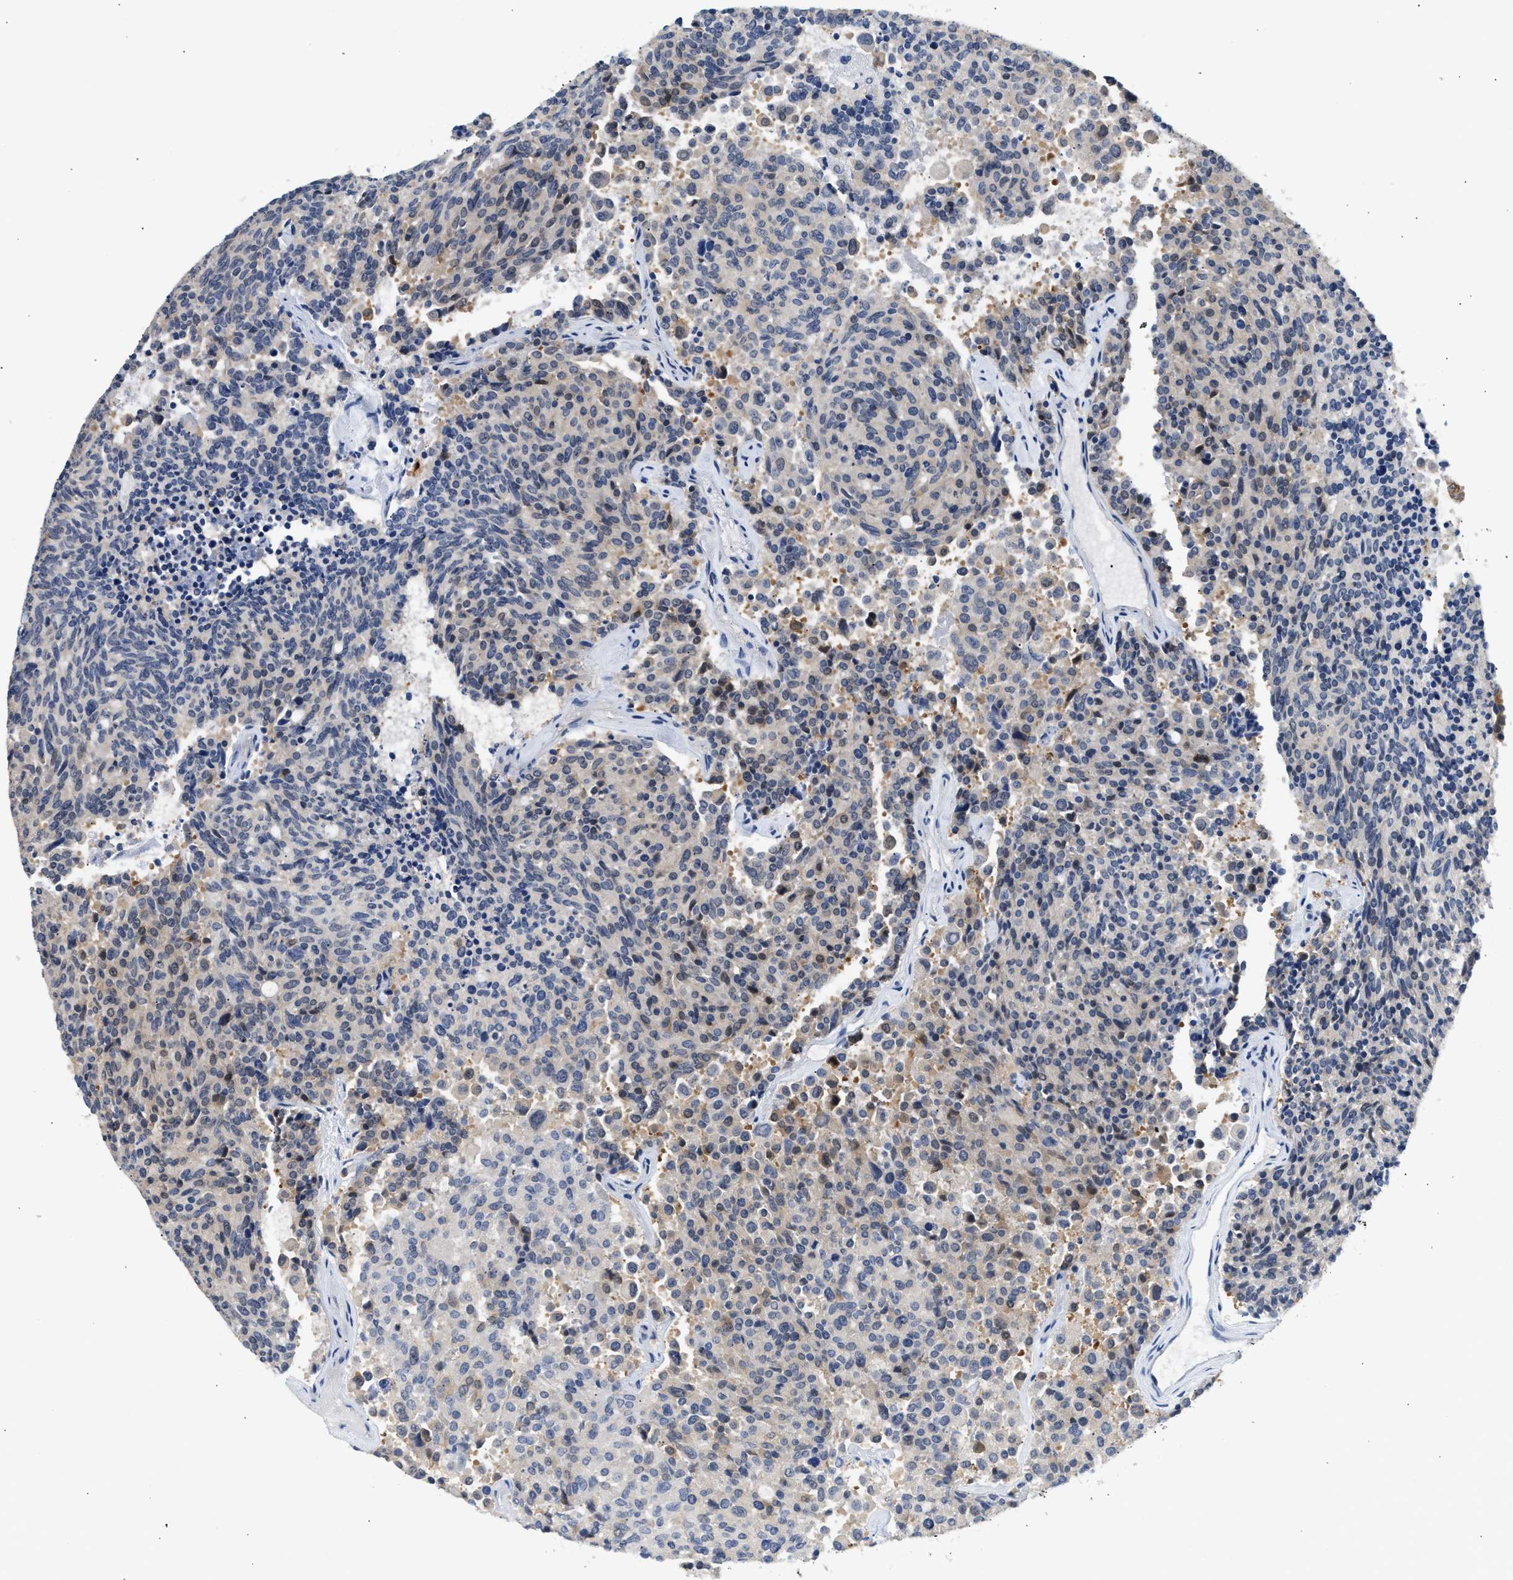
{"staining": {"intensity": "weak", "quantity": "<25%", "location": "cytoplasmic/membranous"}, "tissue": "carcinoid", "cell_type": "Tumor cells", "image_type": "cancer", "snomed": [{"axis": "morphology", "description": "Carcinoid, malignant, NOS"}, {"axis": "topography", "description": "Pancreas"}], "caption": "An immunohistochemistry (IHC) photomicrograph of carcinoid is shown. There is no staining in tumor cells of carcinoid. (DAB (3,3'-diaminobenzidine) immunohistochemistry with hematoxylin counter stain).", "gene": "PPM1L", "patient": {"sex": "female", "age": 54}}